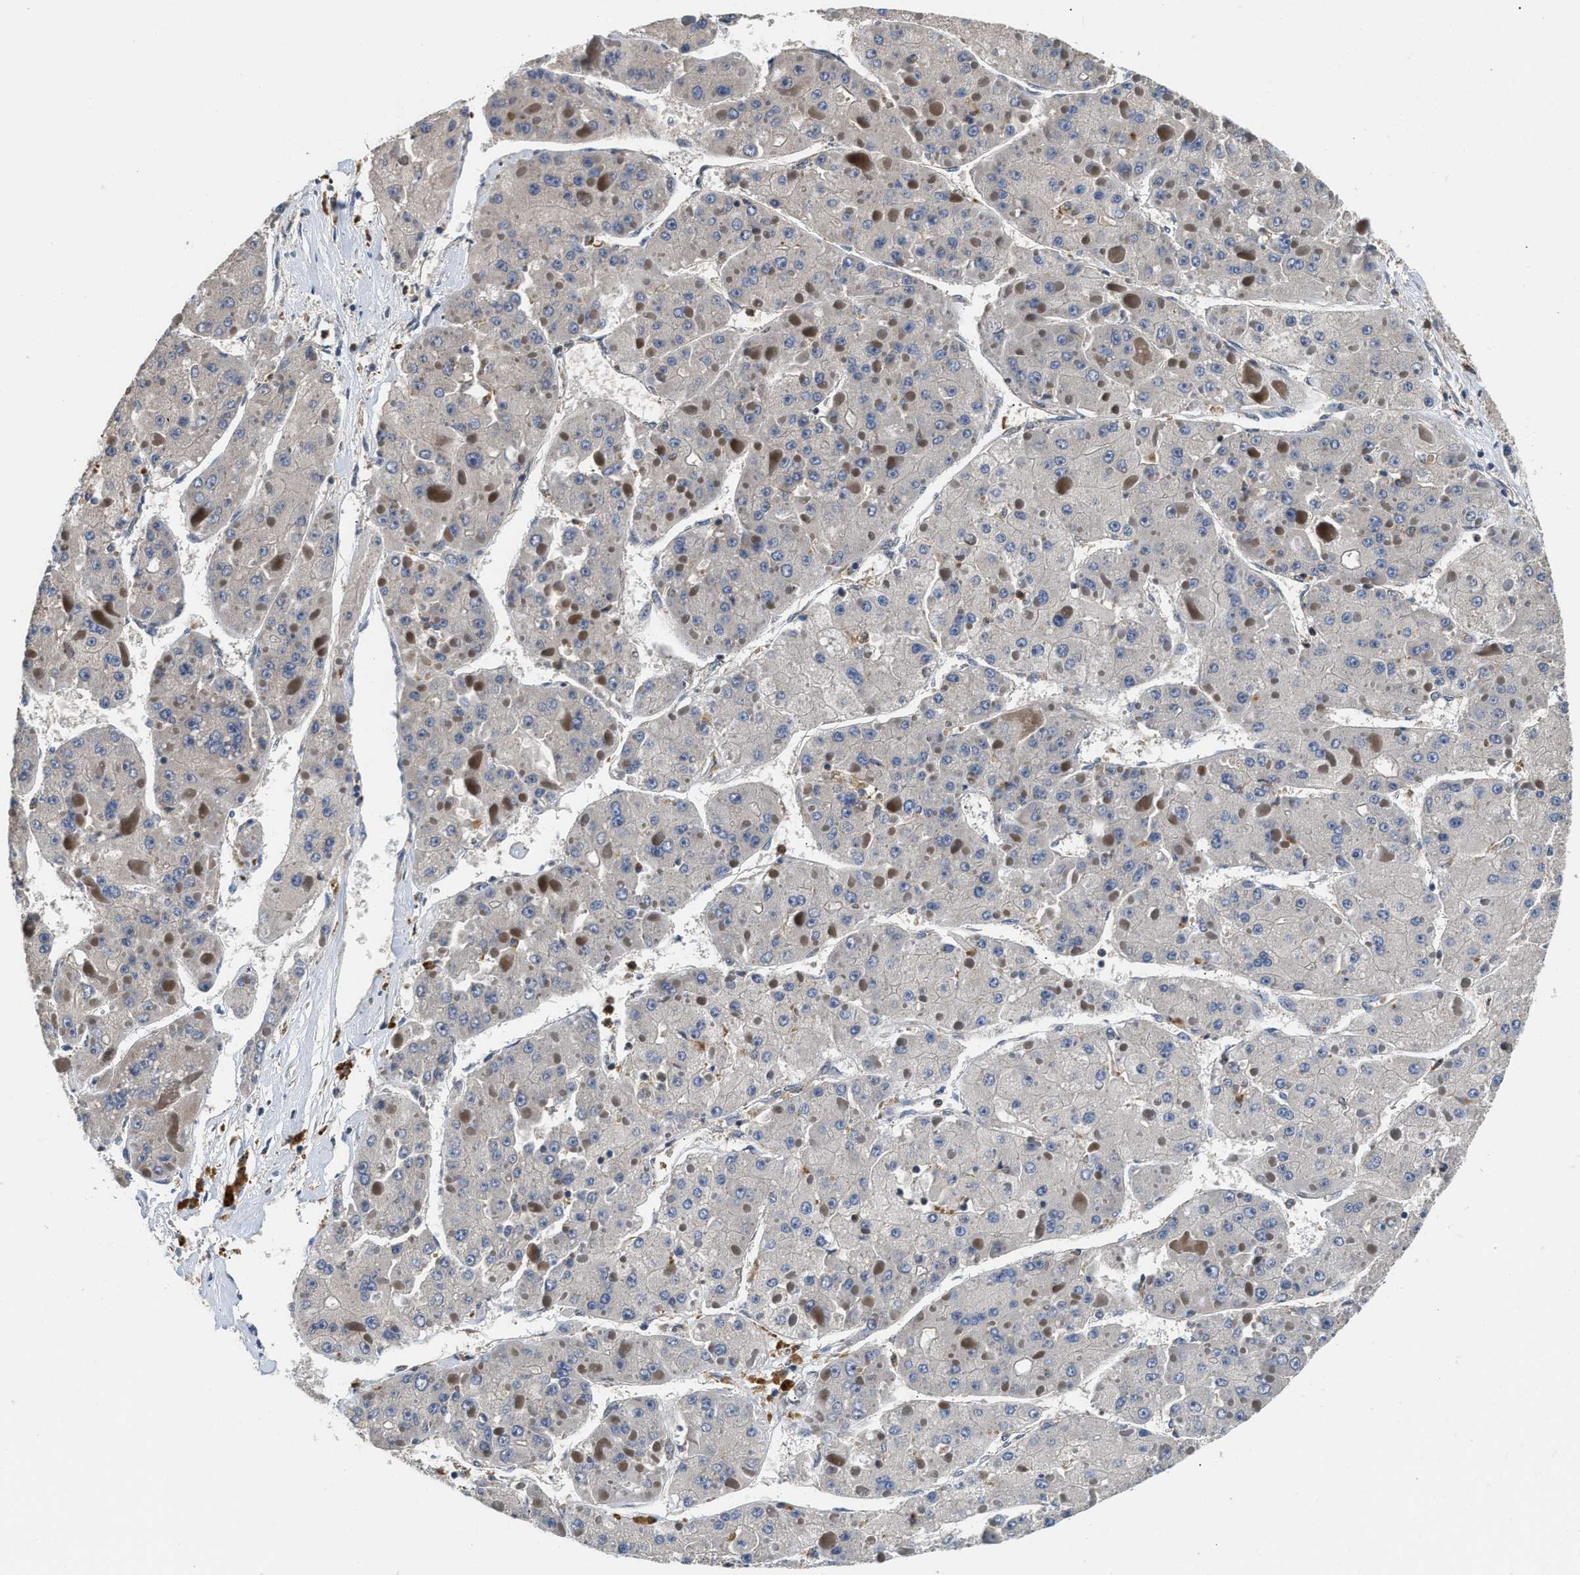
{"staining": {"intensity": "negative", "quantity": "none", "location": "none"}, "tissue": "liver cancer", "cell_type": "Tumor cells", "image_type": "cancer", "snomed": [{"axis": "morphology", "description": "Carcinoma, Hepatocellular, NOS"}, {"axis": "topography", "description": "Liver"}], "caption": "DAB (3,3'-diaminobenzidine) immunohistochemical staining of liver cancer displays no significant staining in tumor cells.", "gene": "OSTF1", "patient": {"sex": "female", "age": 73}}